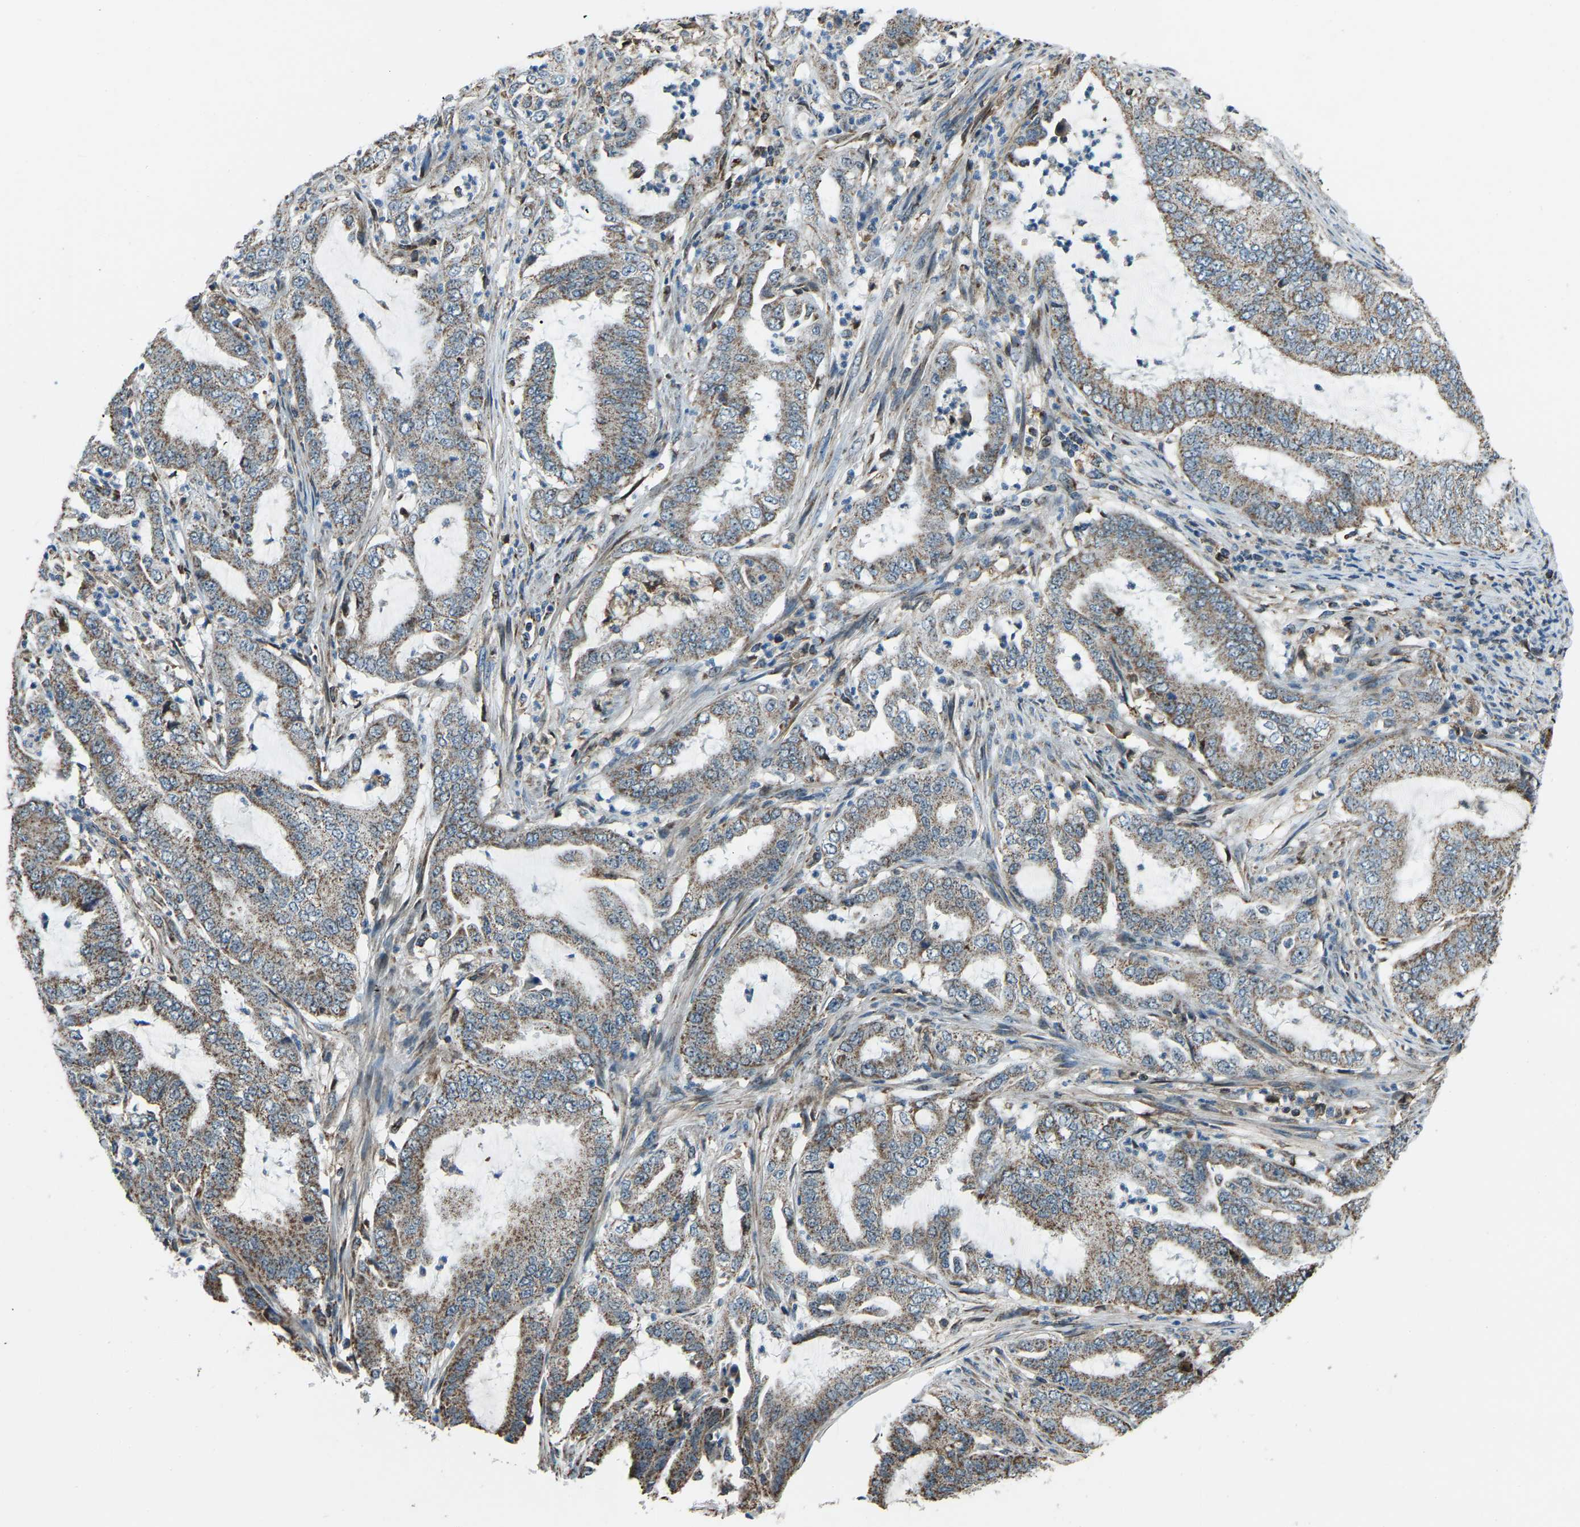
{"staining": {"intensity": "moderate", "quantity": "25%-75%", "location": "cytoplasmic/membranous"}, "tissue": "endometrial cancer", "cell_type": "Tumor cells", "image_type": "cancer", "snomed": [{"axis": "morphology", "description": "Adenocarcinoma, NOS"}, {"axis": "topography", "description": "Endometrium"}], "caption": "Immunohistochemistry (IHC) of endometrial cancer shows medium levels of moderate cytoplasmic/membranous staining in about 25%-75% of tumor cells.", "gene": "RBM33", "patient": {"sex": "female", "age": 51}}